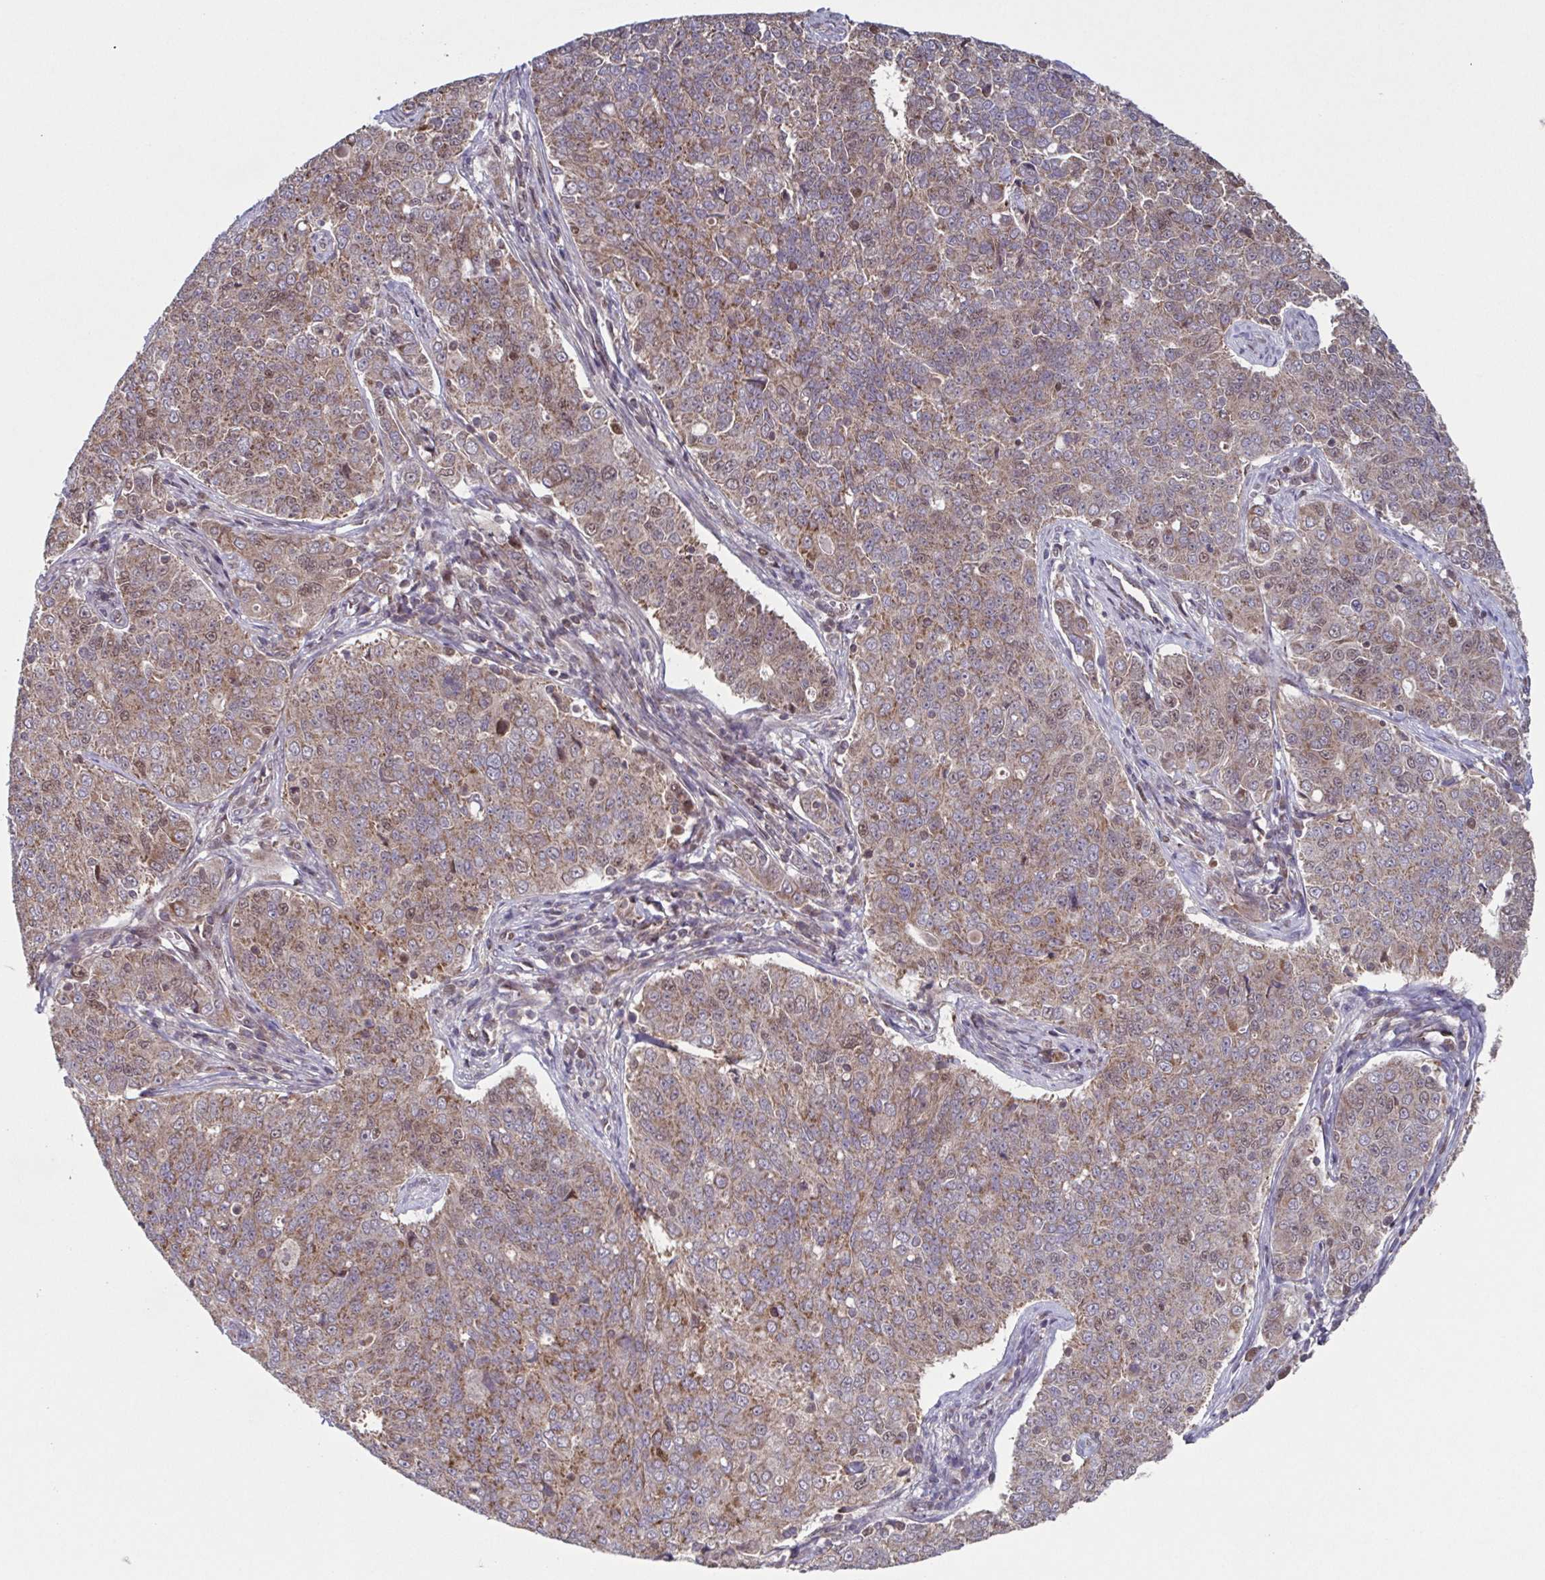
{"staining": {"intensity": "weak", "quantity": ">75%", "location": "cytoplasmic/membranous"}, "tissue": "endometrial cancer", "cell_type": "Tumor cells", "image_type": "cancer", "snomed": [{"axis": "morphology", "description": "Adenocarcinoma, NOS"}, {"axis": "topography", "description": "Endometrium"}], "caption": "Adenocarcinoma (endometrial) stained with a protein marker reveals weak staining in tumor cells.", "gene": "TTC19", "patient": {"sex": "female", "age": 43}}